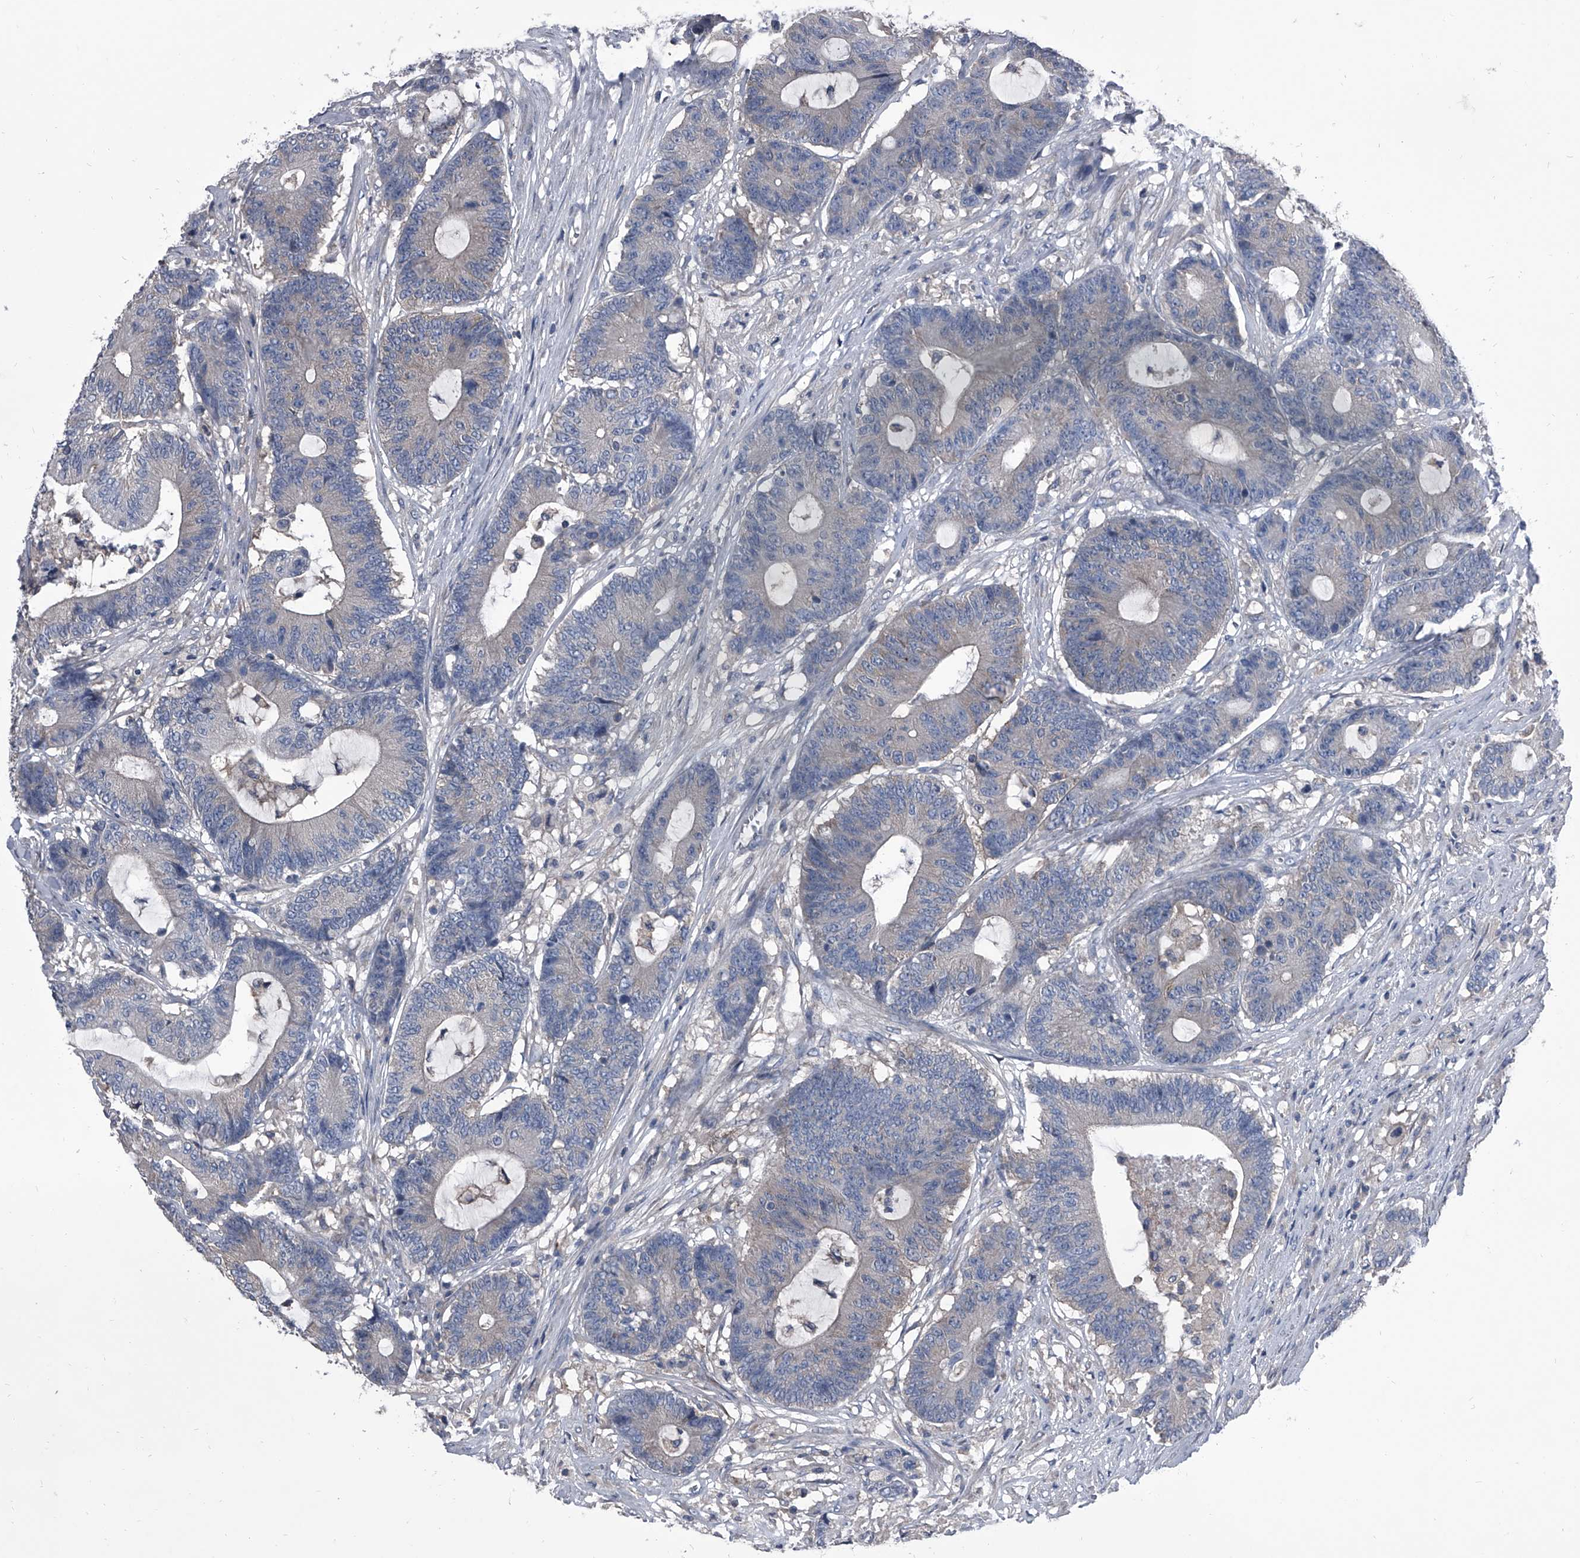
{"staining": {"intensity": "negative", "quantity": "none", "location": "none"}, "tissue": "colorectal cancer", "cell_type": "Tumor cells", "image_type": "cancer", "snomed": [{"axis": "morphology", "description": "Adenocarcinoma, NOS"}, {"axis": "topography", "description": "Colon"}], "caption": "Immunohistochemistry (IHC) of colorectal cancer (adenocarcinoma) displays no expression in tumor cells.", "gene": "PIP5K1A", "patient": {"sex": "female", "age": 84}}